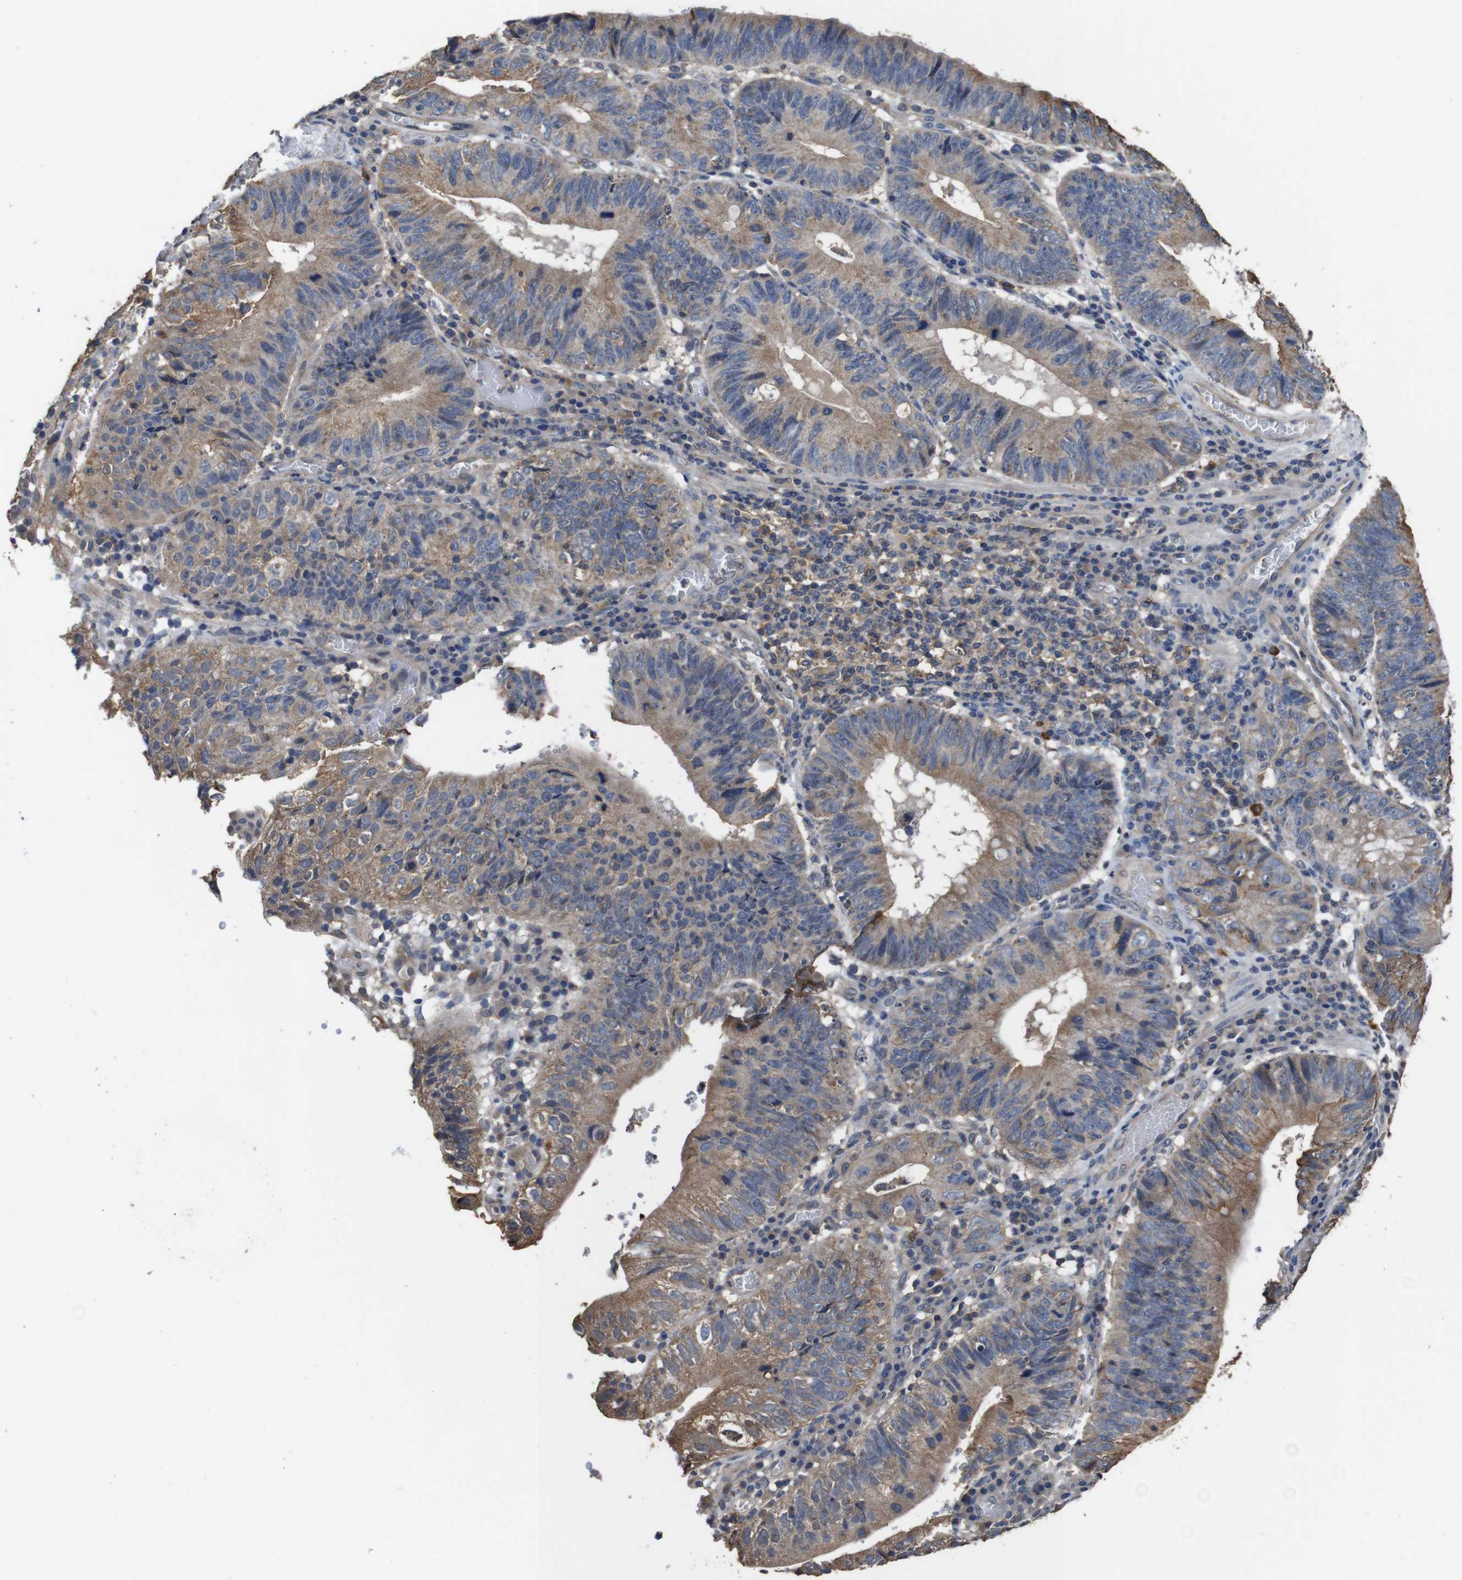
{"staining": {"intensity": "moderate", "quantity": ">75%", "location": "cytoplasmic/membranous"}, "tissue": "stomach cancer", "cell_type": "Tumor cells", "image_type": "cancer", "snomed": [{"axis": "morphology", "description": "Adenocarcinoma, NOS"}, {"axis": "topography", "description": "Stomach"}], "caption": "Tumor cells display medium levels of moderate cytoplasmic/membranous positivity in about >75% of cells in human adenocarcinoma (stomach).", "gene": "GLIPR1", "patient": {"sex": "male", "age": 59}}